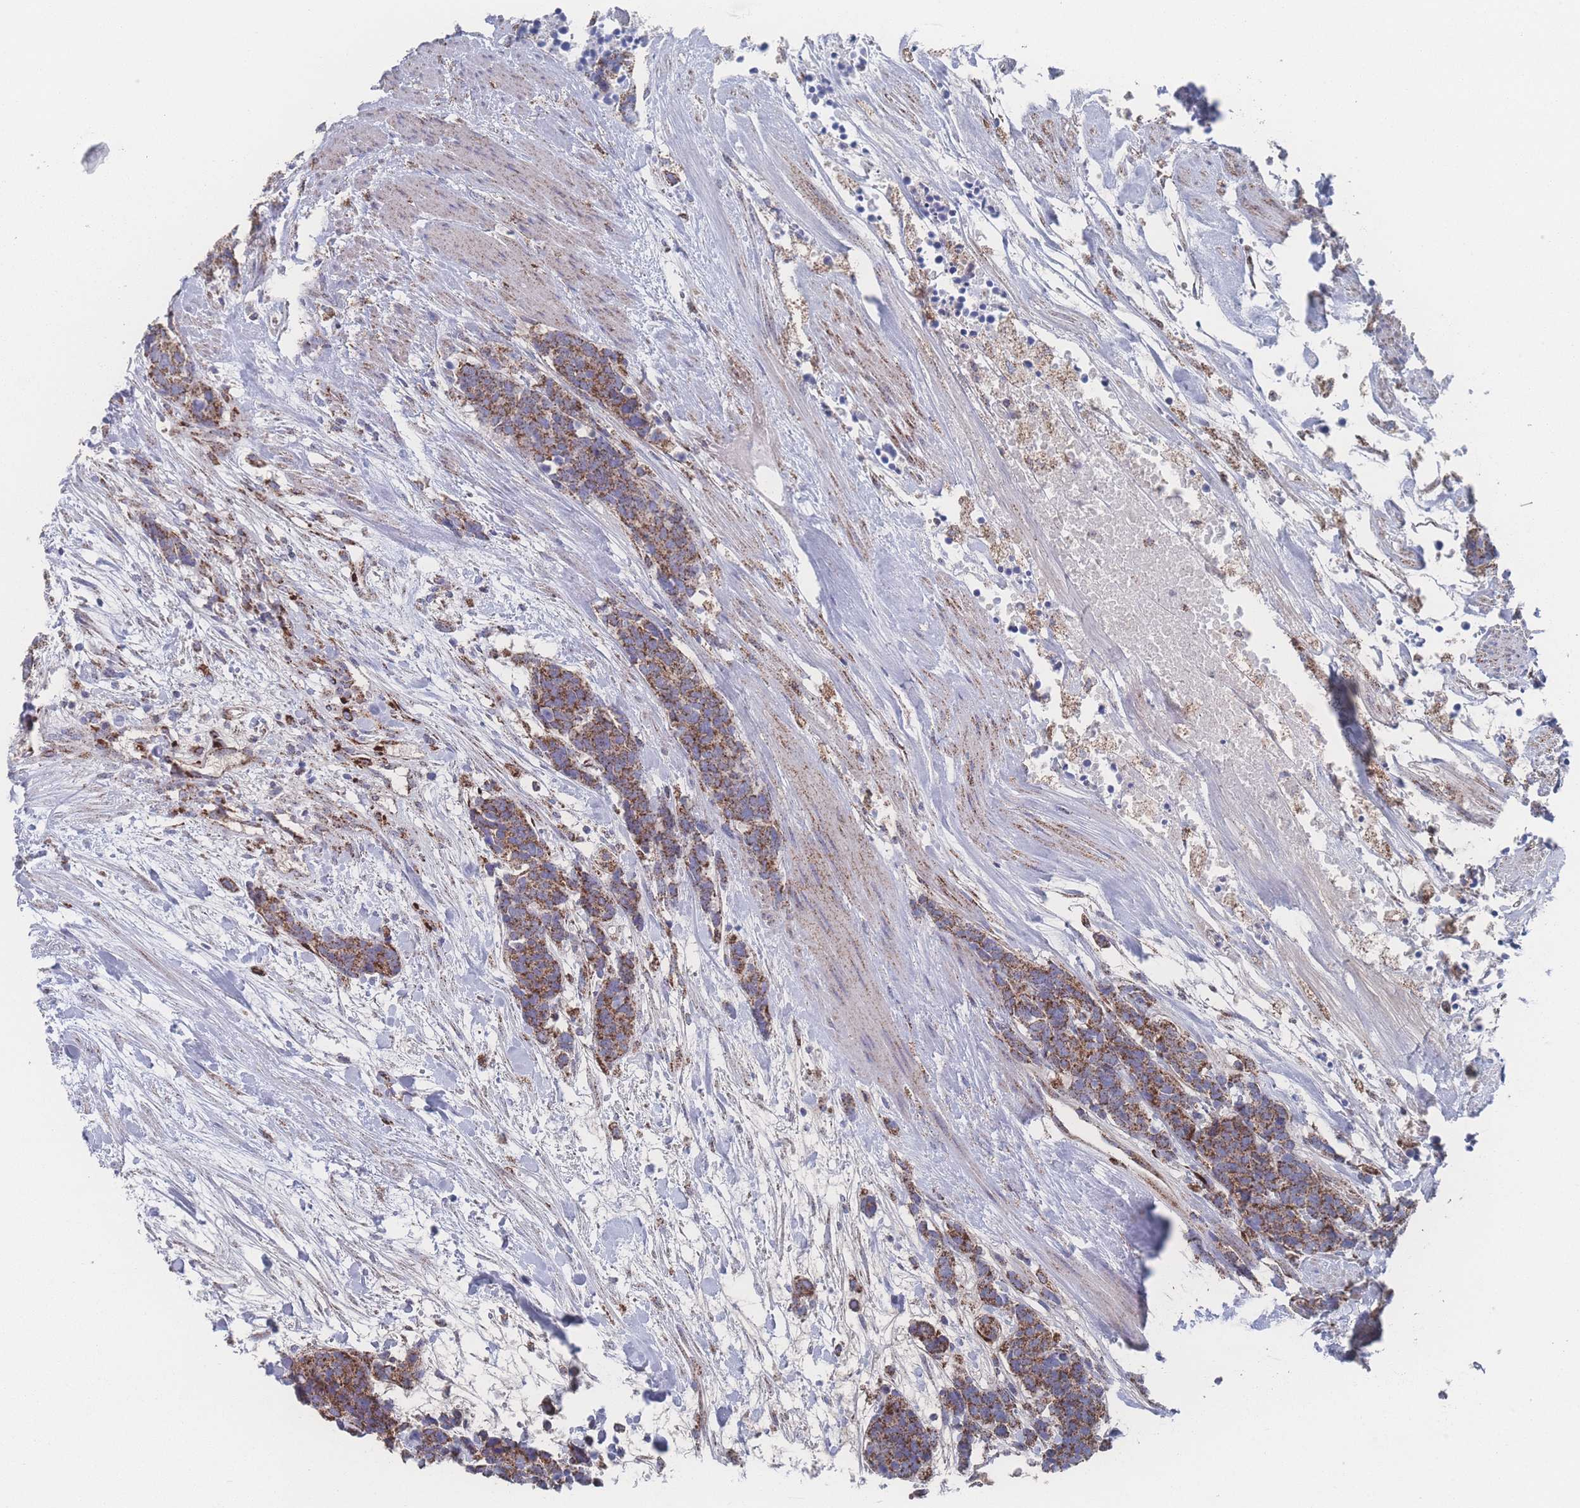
{"staining": {"intensity": "strong", "quantity": ">75%", "location": "cytoplasmic/membranous"}, "tissue": "carcinoid", "cell_type": "Tumor cells", "image_type": "cancer", "snomed": [{"axis": "morphology", "description": "Carcinoma, NOS"}, {"axis": "morphology", "description": "Carcinoid, malignant, NOS"}, {"axis": "topography", "description": "Prostate"}], "caption": "An image showing strong cytoplasmic/membranous staining in about >75% of tumor cells in carcinoid, as visualized by brown immunohistochemical staining.", "gene": "PEX14", "patient": {"sex": "male", "age": 57}}